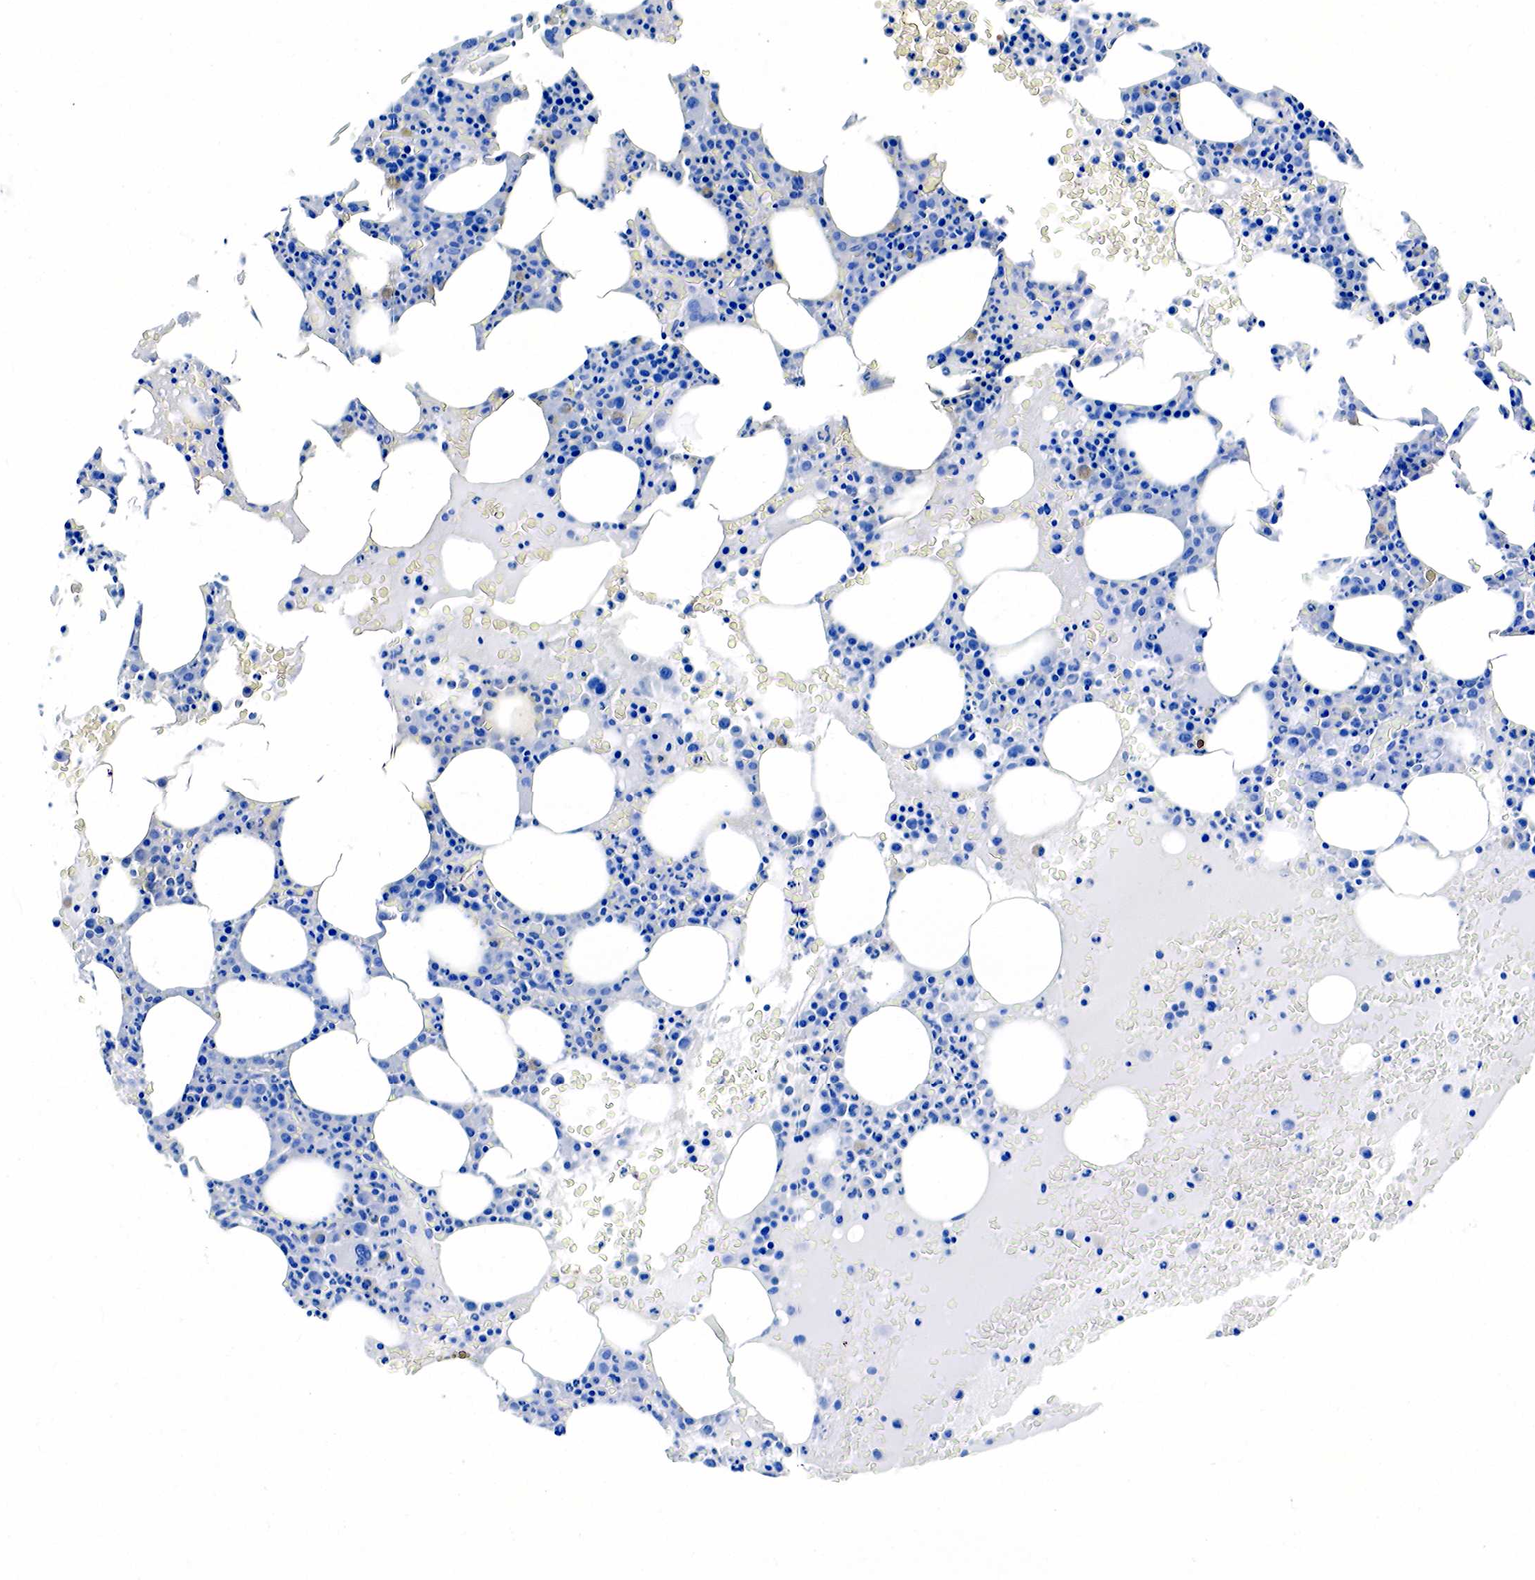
{"staining": {"intensity": "negative", "quantity": "none", "location": "none"}, "tissue": "bone marrow", "cell_type": "Hematopoietic cells", "image_type": "normal", "snomed": [{"axis": "morphology", "description": "Normal tissue, NOS"}, {"axis": "topography", "description": "Bone marrow"}], "caption": "Immunohistochemical staining of normal human bone marrow shows no significant expression in hematopoietic cells. (Brightfield microscopy of DAB IHC at high magnification).", "gene": "KLK3", "patient": {"sex": "female", "age": 88}}